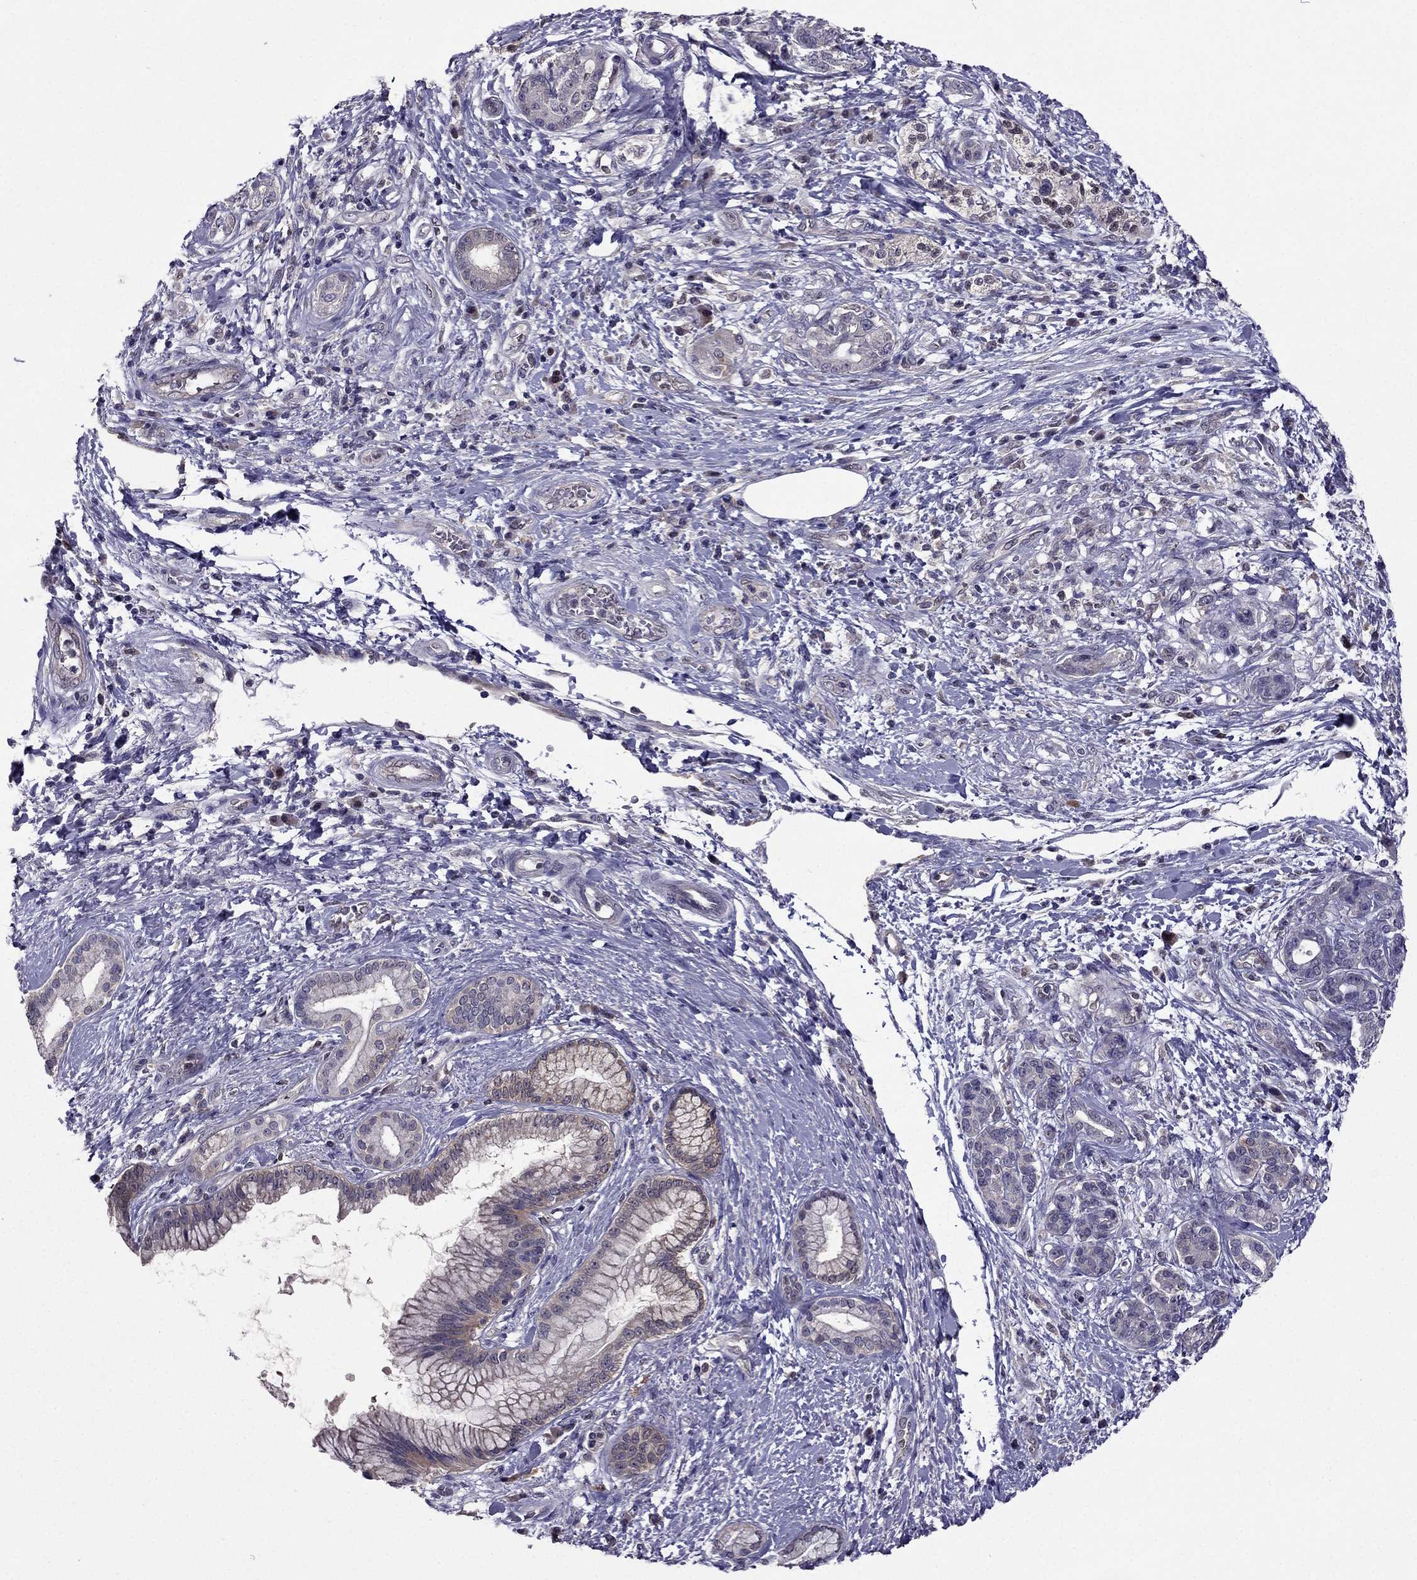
{"staining": {"intensity": "weak", "quantity": "25%-75%", "location": "cytoplasmic/membranous"}, "tissue": "pancreatic cancer", "cell_type": "Tumor cells", "image_type": "cancer", "snomed": [{"axis": "morphology", "description": "Adenocarcinoma, NOS"}, {"axis": "topography", "description": "Pancreas"}], "caption": "Immunohistochemical staining of human pancreatic cancer demonstrates weak cytoplasmic/membranous protein expression in approximately 25%-75% of tumor cells.", "gene": "CDK5", "patient": {"sex": "female", "age": 73}}